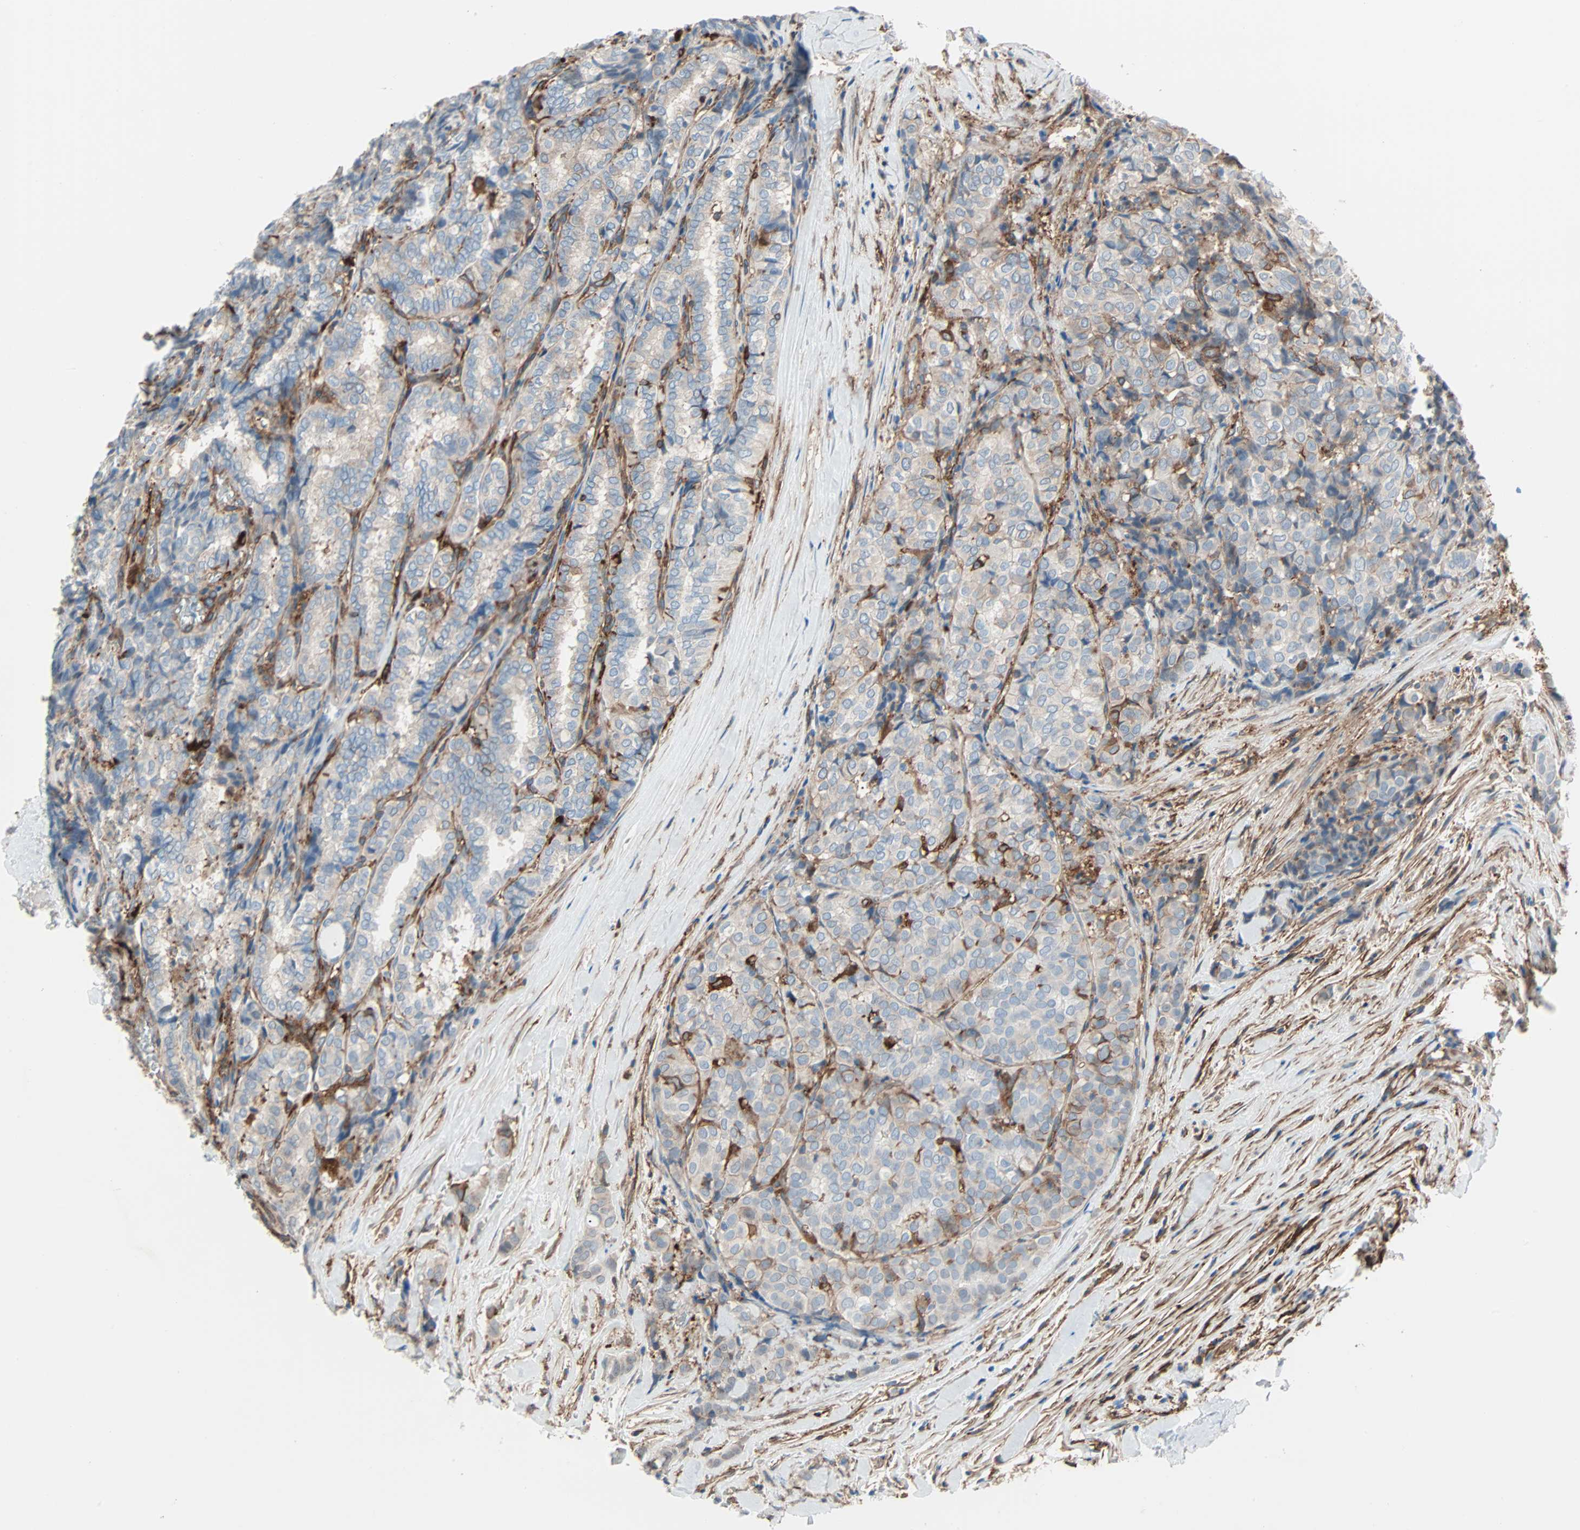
{"staining": {"intensity": "weak", "quantity": ">75%", "location": "cytoplasmic/membranous"}, "tissue": "thyroid cancer", "cell_type": "Tumor cells", "image_type": "cancer", "snomed": [{"axis": "morphology", "description": "Normal tissue, NOS"}, {"axis": "morphology", "description": "Papillary adenocarcinoma, NOS"}, {"axis": "topography", "description": "Thyroid gland"}], "caption": "This is an image of immunohistochemistry (IHC) staining of thyroid cancer (papillary adenocarcinoma), which shows weak staining in the cytoplasmic/membranous of tumor cells.", "gene": "EPB41L2", "patient": {"sex": "female", "age": 30}}